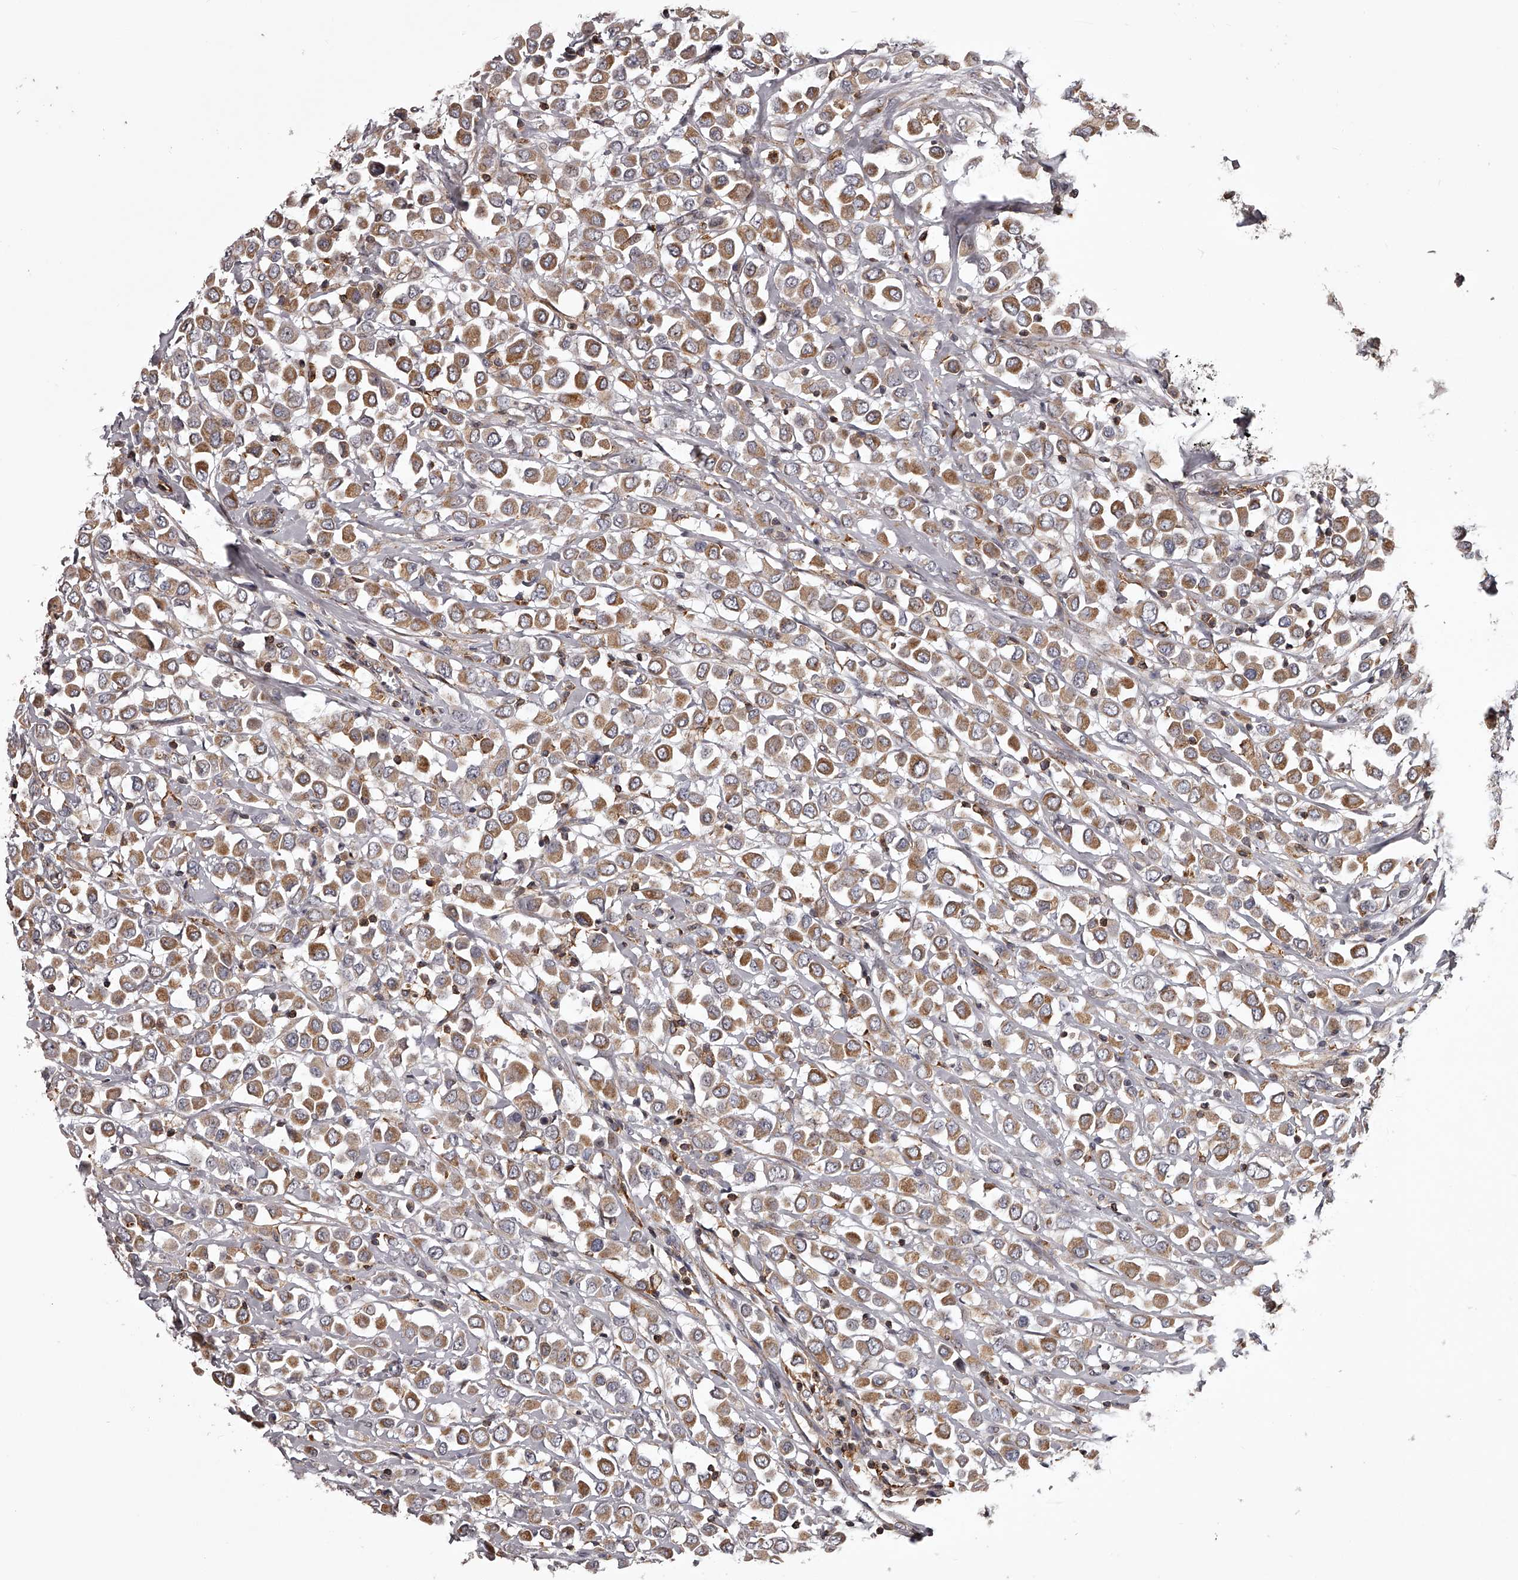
{"staining": {"intensity": "moderate", "quantity": ">75%", "location": "cytoplasmic/membranous"}, "tissue": "breast cancer", "cell_type": "Tumor cells", "image_type": "cancer", "snomed": [{"axis": "morphology", "description": "Duct carcinoma"}, {"axis": "topography", "description": "Breast"}], "caption": "Immunohistochemical staining of breast cancer (invasive ductal carcinoma) exhibits medium levels of moderate cytoplasmic/membranous expression in approximately >75% of tumor cells.", "gene": "RRP36", "patient": {"sex": "female", "age": 61}}